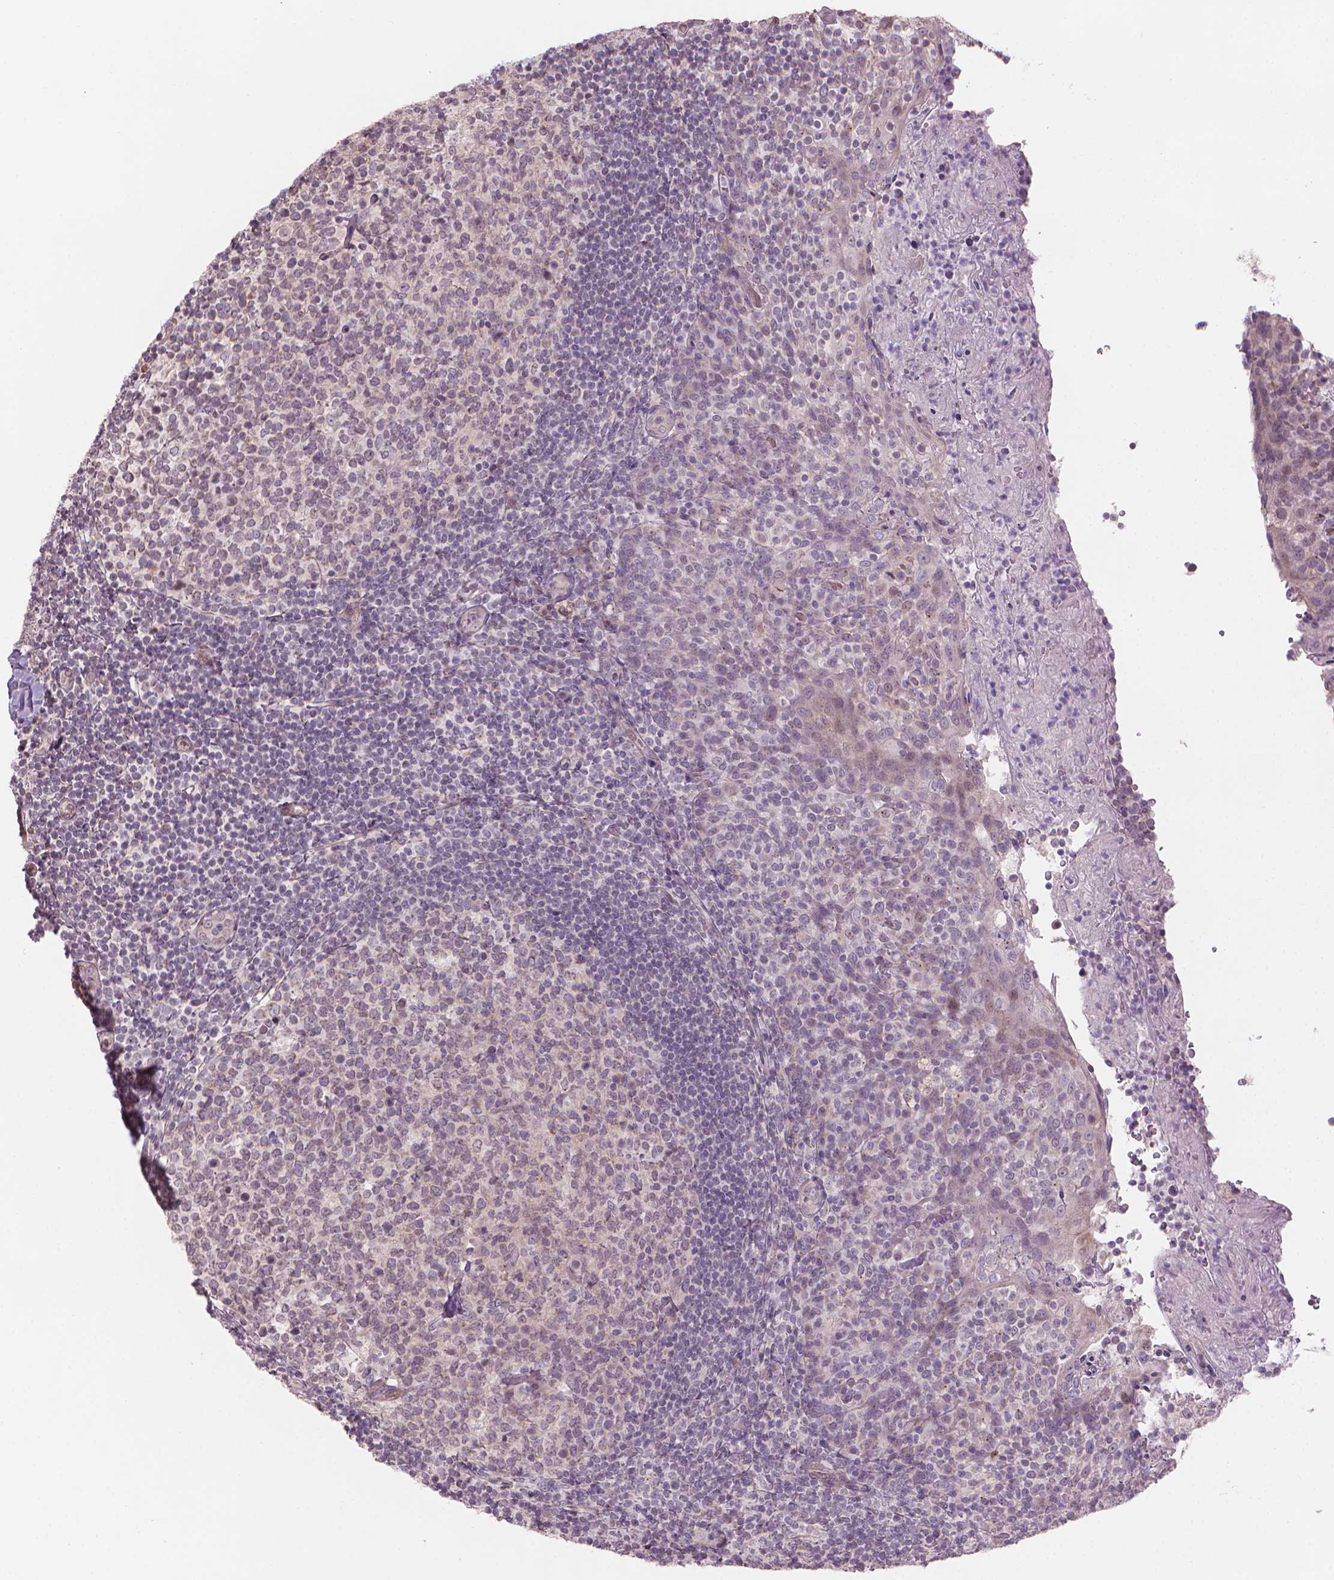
{"staining": {"intensity": "negative", "quantity": "none", "location": "none"}, "tissue": "tonsil", "cell_type": "Germinal center cells", "image_type": "normal", "snomed": [{"axis": "morphology", "description": "Normal tissue, NOS"}, {"axis": "topography", "description": "Tonsil"}], "caption": "Tonsil stained for a protein using IHC displays no positivity germinal center cells.", "gene": "IFFO1", "patient": {"sex": "female", "age": 10}}